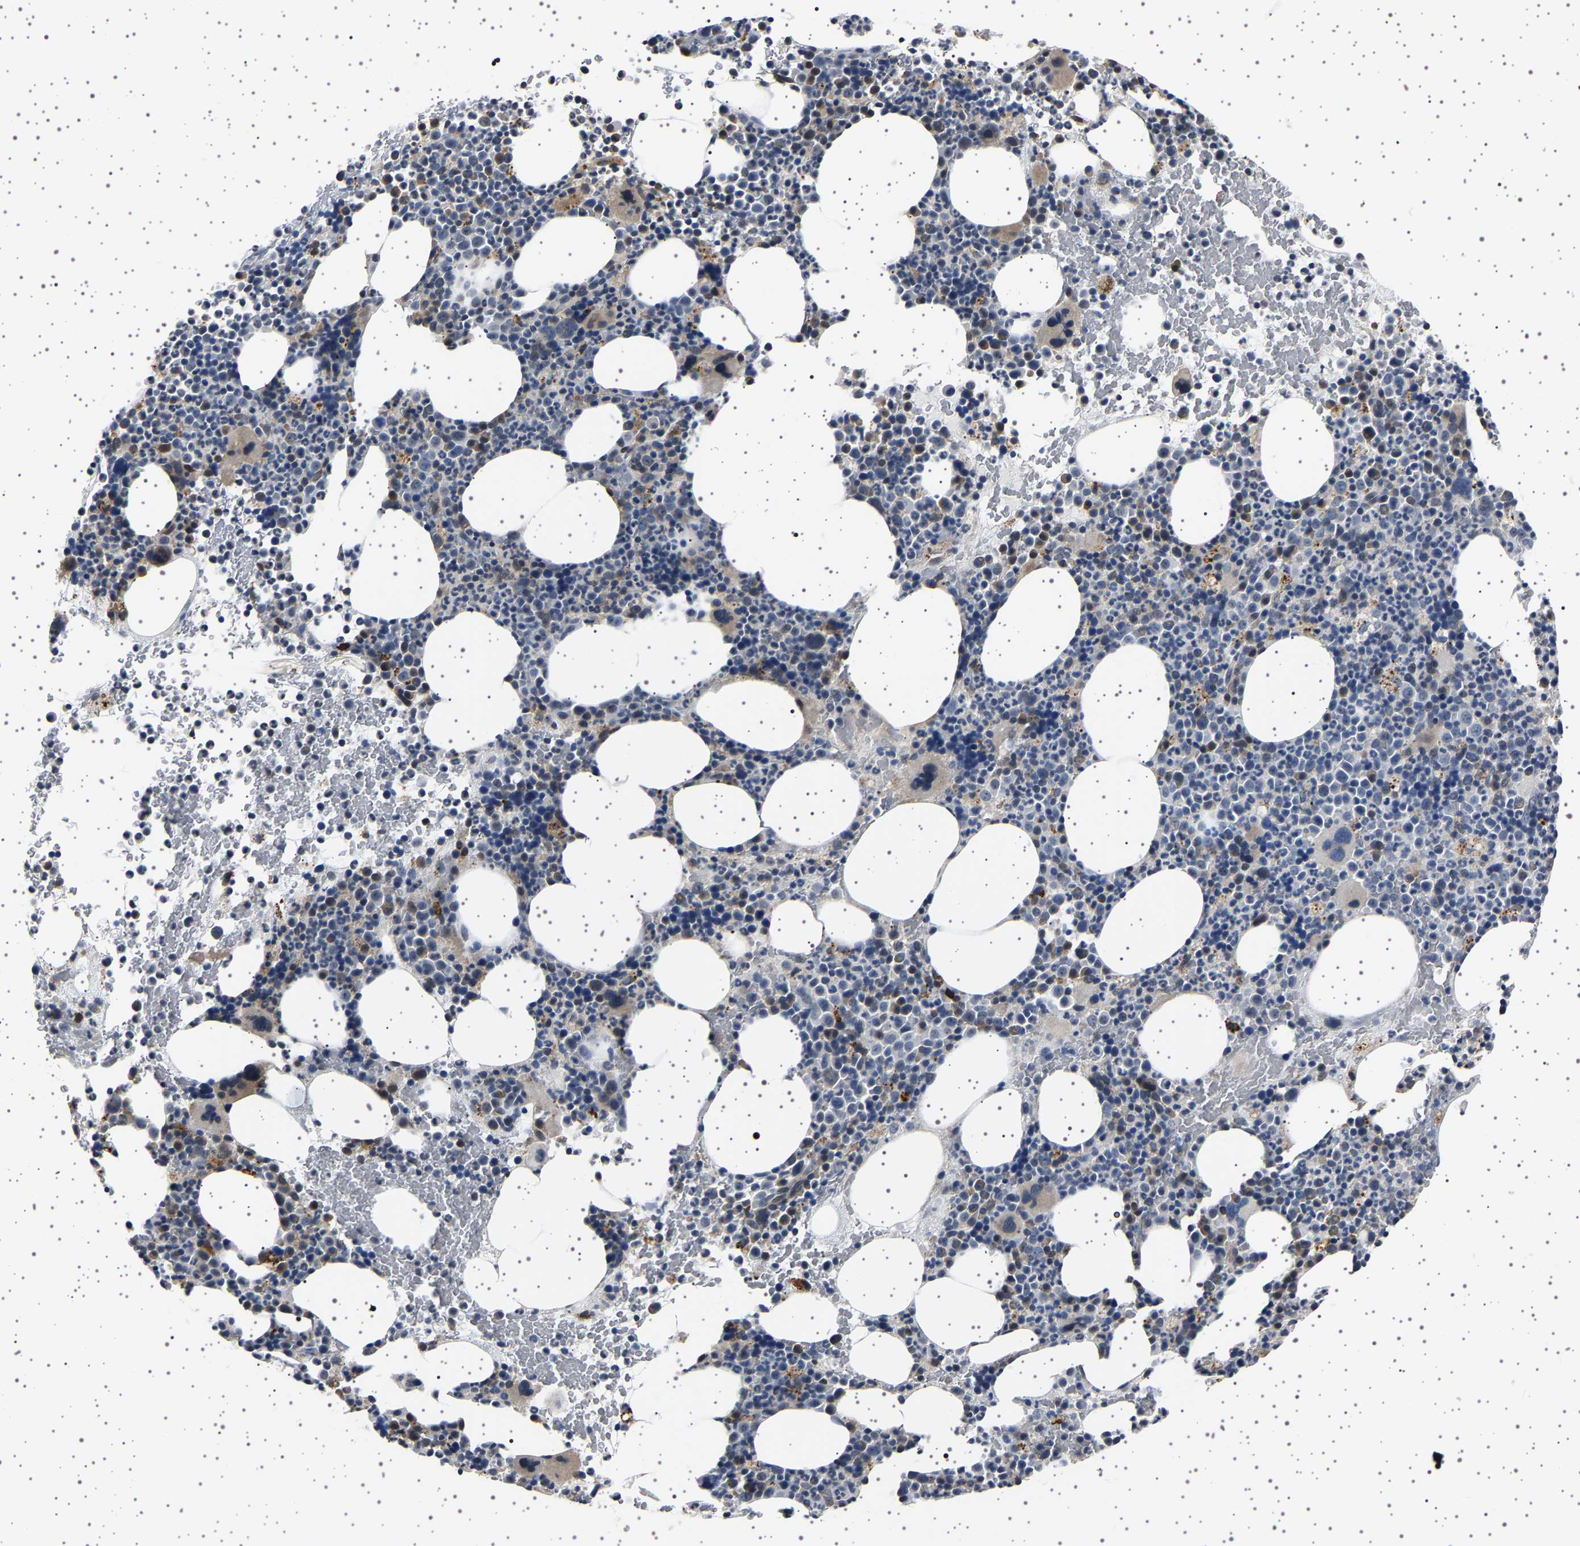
{"staining": {"intensity": "weak", "quantity": "<25%", "location": "cytoplasmic/membranous"}, "tissue": "bone marrow", "cell_type": "Hematopoietic cells", "image_type": "normal", "snomed": [{"axis": "morphology", "description": "Normal tissue, NOS"}, {"axis": "morphology", "description": "Inflammation, NOS"}, {"axis": "topography", "description": "Bone marrow"}], "caption": "Normal bone marrow was stained to show a protein in brown. There is no significant staining in hematopoietic cells. The staining was performed using DAB (3,3'-diaminobenzidine) to visualize the protein expression in brown, while the nuclei were stained in blue with hematoxylin (Magnification: 20x).", "gene": "IL10RB", "patient": {"sex": "male", "age": 73}}